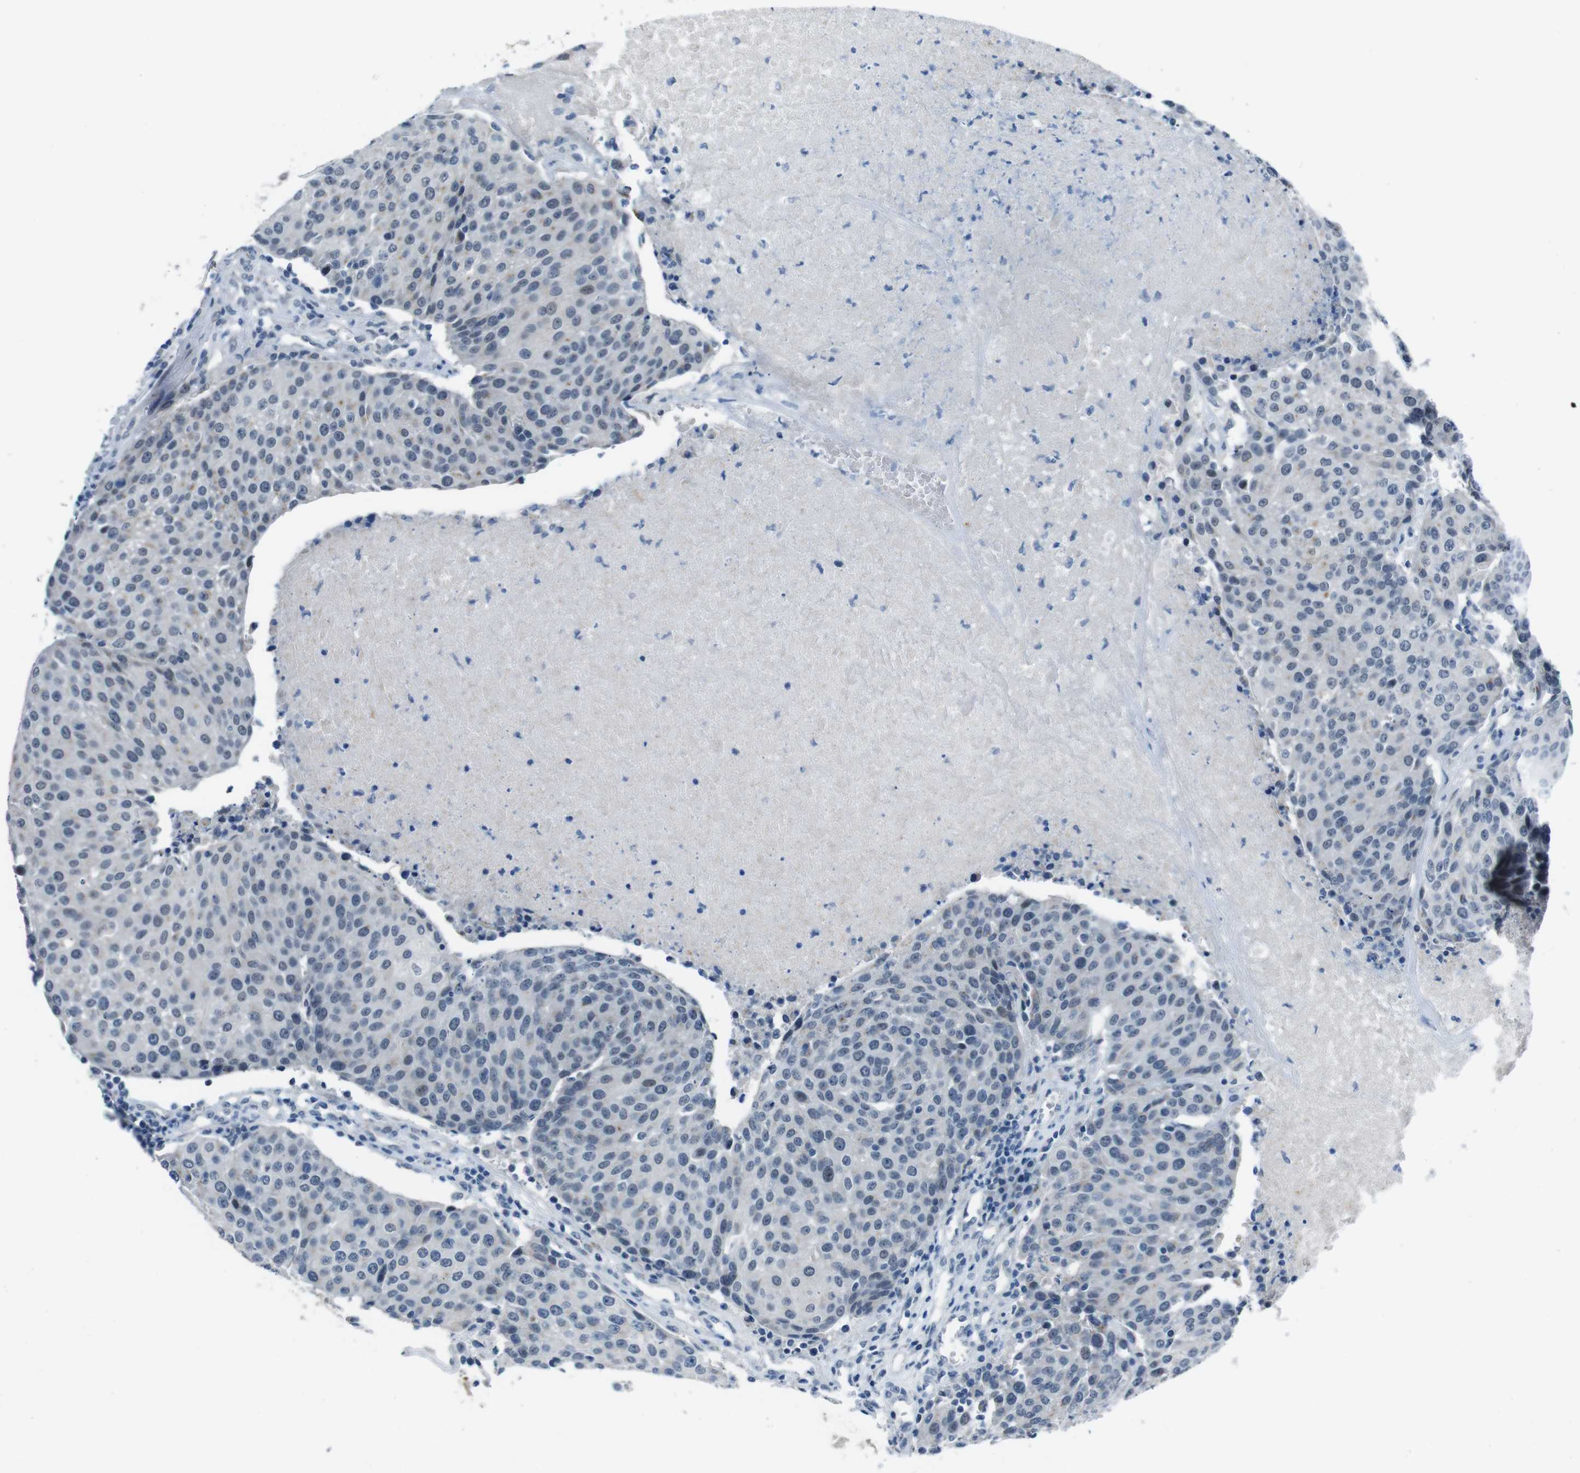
{"staining": {"intensity": "weak", "quantity": "<25%", "location": "cytoplasmic/membranous"}, "tissue": "urothelial cancer", "cell_type": "Tumor cells", "image_type": "cancer", "snomed": [{"axis": "morphology", "description": "Urothelial carcinoma, High grade"}, {"axis": "topography", "description": "Urinary bladder"}], "caption": "High-grade urothelial carcinoma was stained to show a protein in brown. There is no significant expression in tumor cells.", "gene": "CDHR2", "patient": {"sex": "female", "age": 85}}